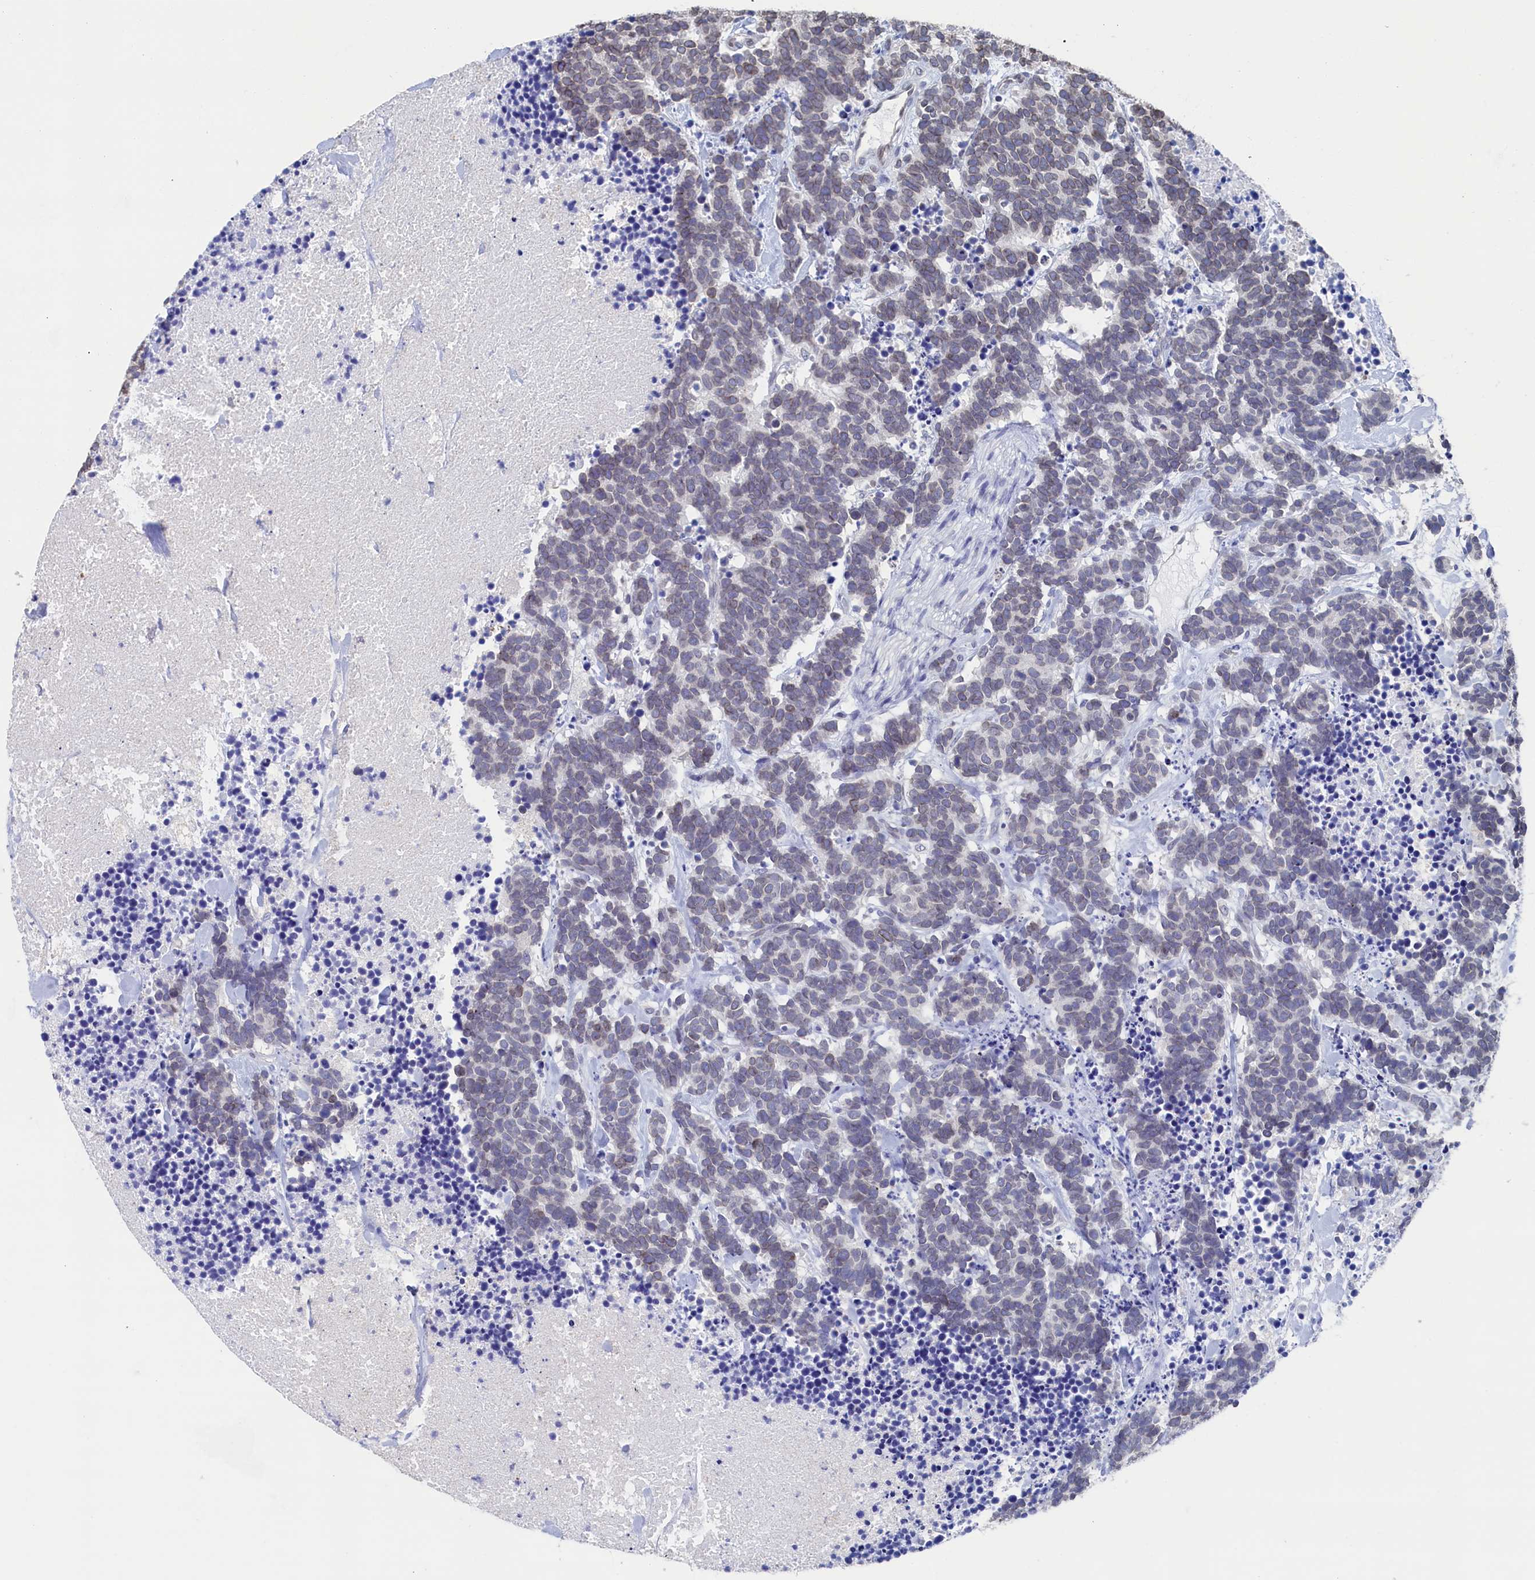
{"staining": {"intensity": "weak", "quantity": "25%-75%", "location": "nuclear"}, "tissue": "carcinoid", "cell_type": "Tumor cells", "image_type": "cancer", "snomed": [{"axis": "morphology", "description": "Carcinoma, NOS"}, {"axis": "morphology", "description": "Carcinoid, malignant, NOS"}, {"axis": "topography", "description": "Prostate"}], "caption": "This is an image of immunohistochemistry (IHC) staining of carcinoma, which shows weak expression in the nuclear of tumor cells.", "gene": "C11orf54", "patient": {"sex": "male", "age": 57}}